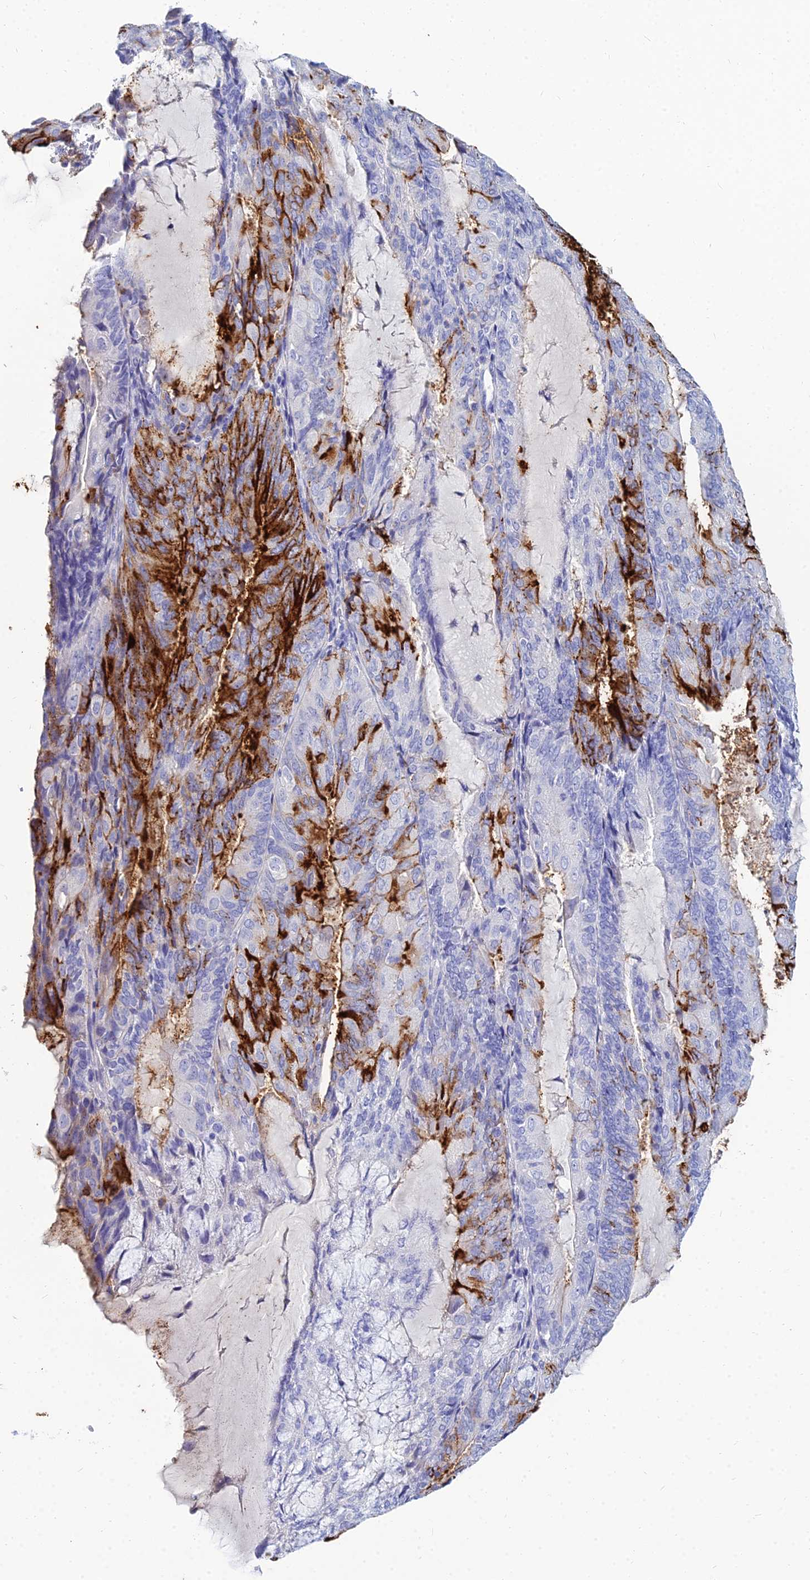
{"staining": {"intensity": "strong", "quantity": "<25%", "location": "cytoplasmic/membranous"}, "tissue": "endometrial cancer", "cell_type": "Tumor cells", "image_type": "cancer", "snomed": [{"axis": "morphology", "description": "Adenocarcinoma, NOS"}, {"axis": "topography", "description": "Endometrium"}], "caption": "This is an image of immunohistochemistry staining of endometrial cancer (adenocarcinoma), which shows strong positivity in the cytoplasmic/membranous of tumor cells.", "gene": "ZNF552", "patient": {"sex": "female", "age": 81}}